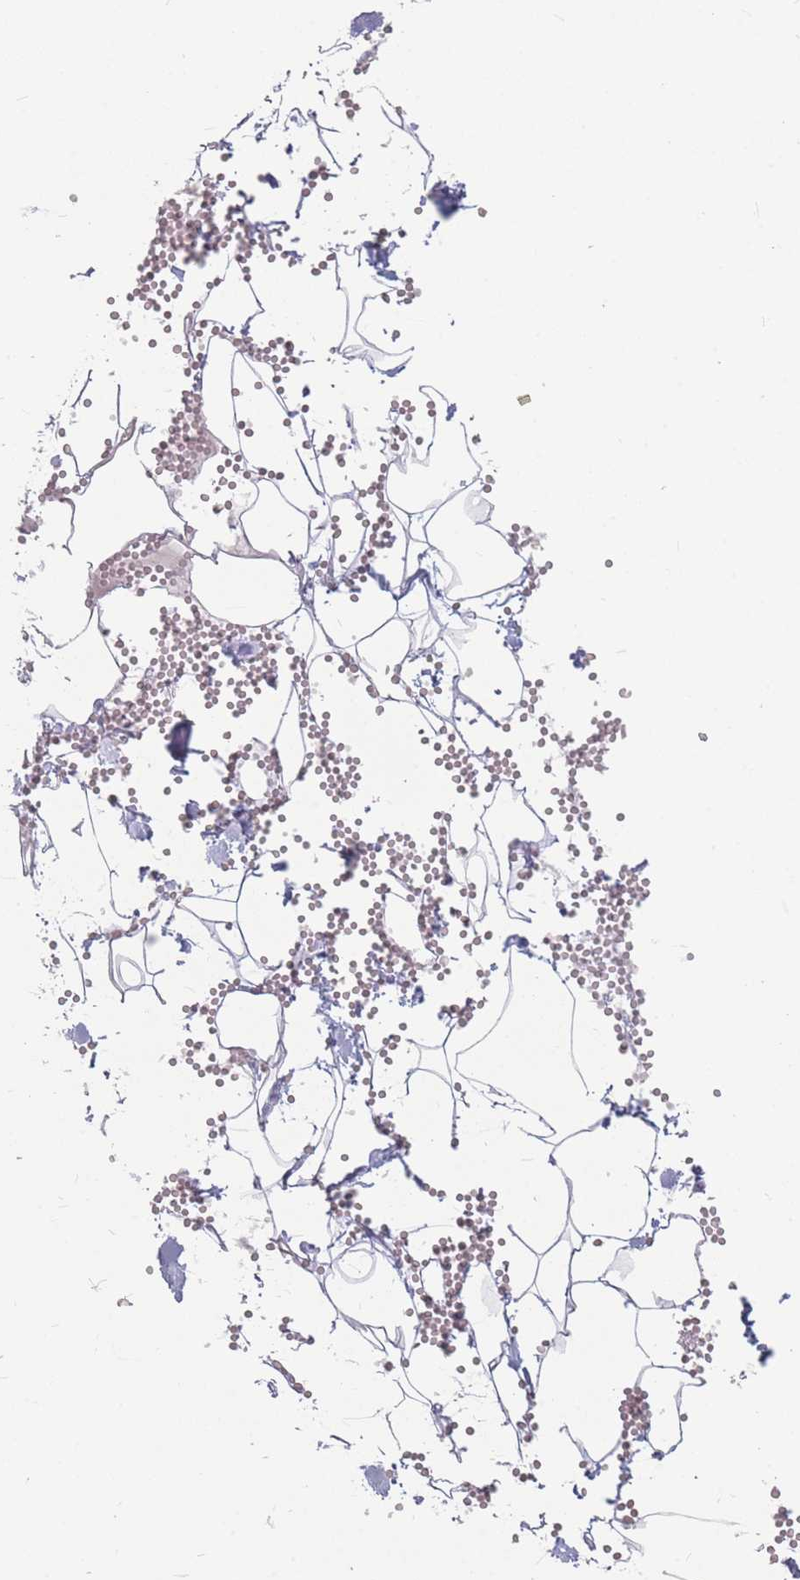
{"staining": {"intensity": "negative", "quantity": "none", "location": "none"}, "tissue": "adipose tissue", "cell_type": "Adipocytes", "image_type": "normal", "snomed": [{"axis": "morphology", "description": "Normal tissue, NOS"}, {"axis": "topography", "description": "Gallbladder"}, {"axis": "topography", "description": "Peripheral nerve tissue"}], "caption": "IHC histopathology image of unremarkable adipose tissue: human adipose tissue stained with DAB (3,3'-diaminobenzidine) demonstrates no significant protein expression in adipocytes.", "gene": "GNA11", "patient": {"sex": "male", "age": 38}}